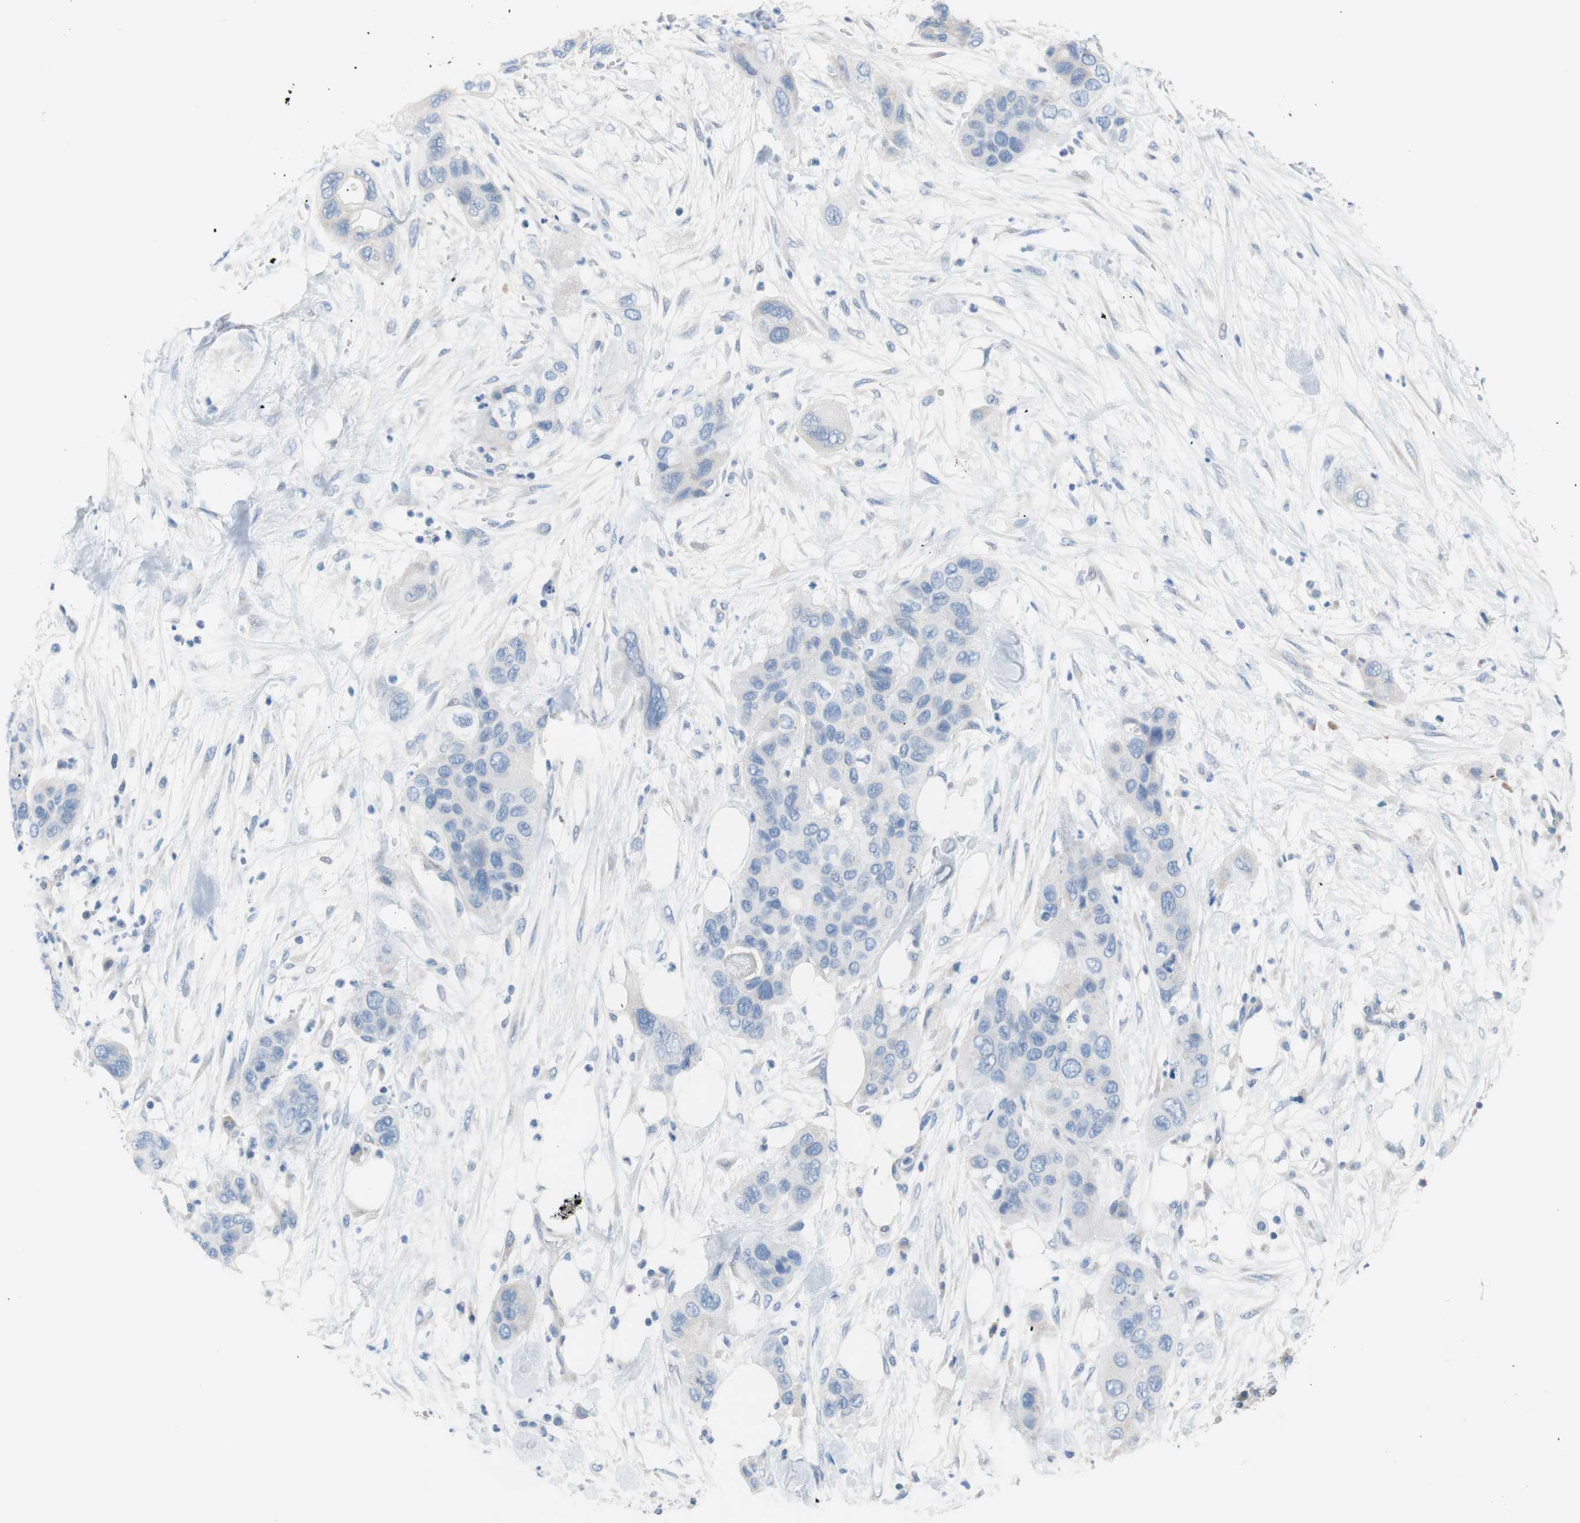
{"staining": {"intensity": "negative", "quantity": "none", "location": "none"}, "tissue": "pancreatic cancer", "cell_type": "Tumor cells", "image_type": "cancer", "snomed": [{"axis": "morphology", "description": "Adenocarcinoma, NOS"}, {"axis": "topography", "description": "Pancreas"}], "caption": "Immunohistochemistry (IHC) histopathology image of pancreatic cancer stained for a protein (brown), which shows no expression in tumor cells. (Stains: DAB IHC with hematoxylin counter stain, Microscopy: brightfield microscopy at high magnification).", "gene": "MYH1", "patient": {"sex": "female", "age": 71}}